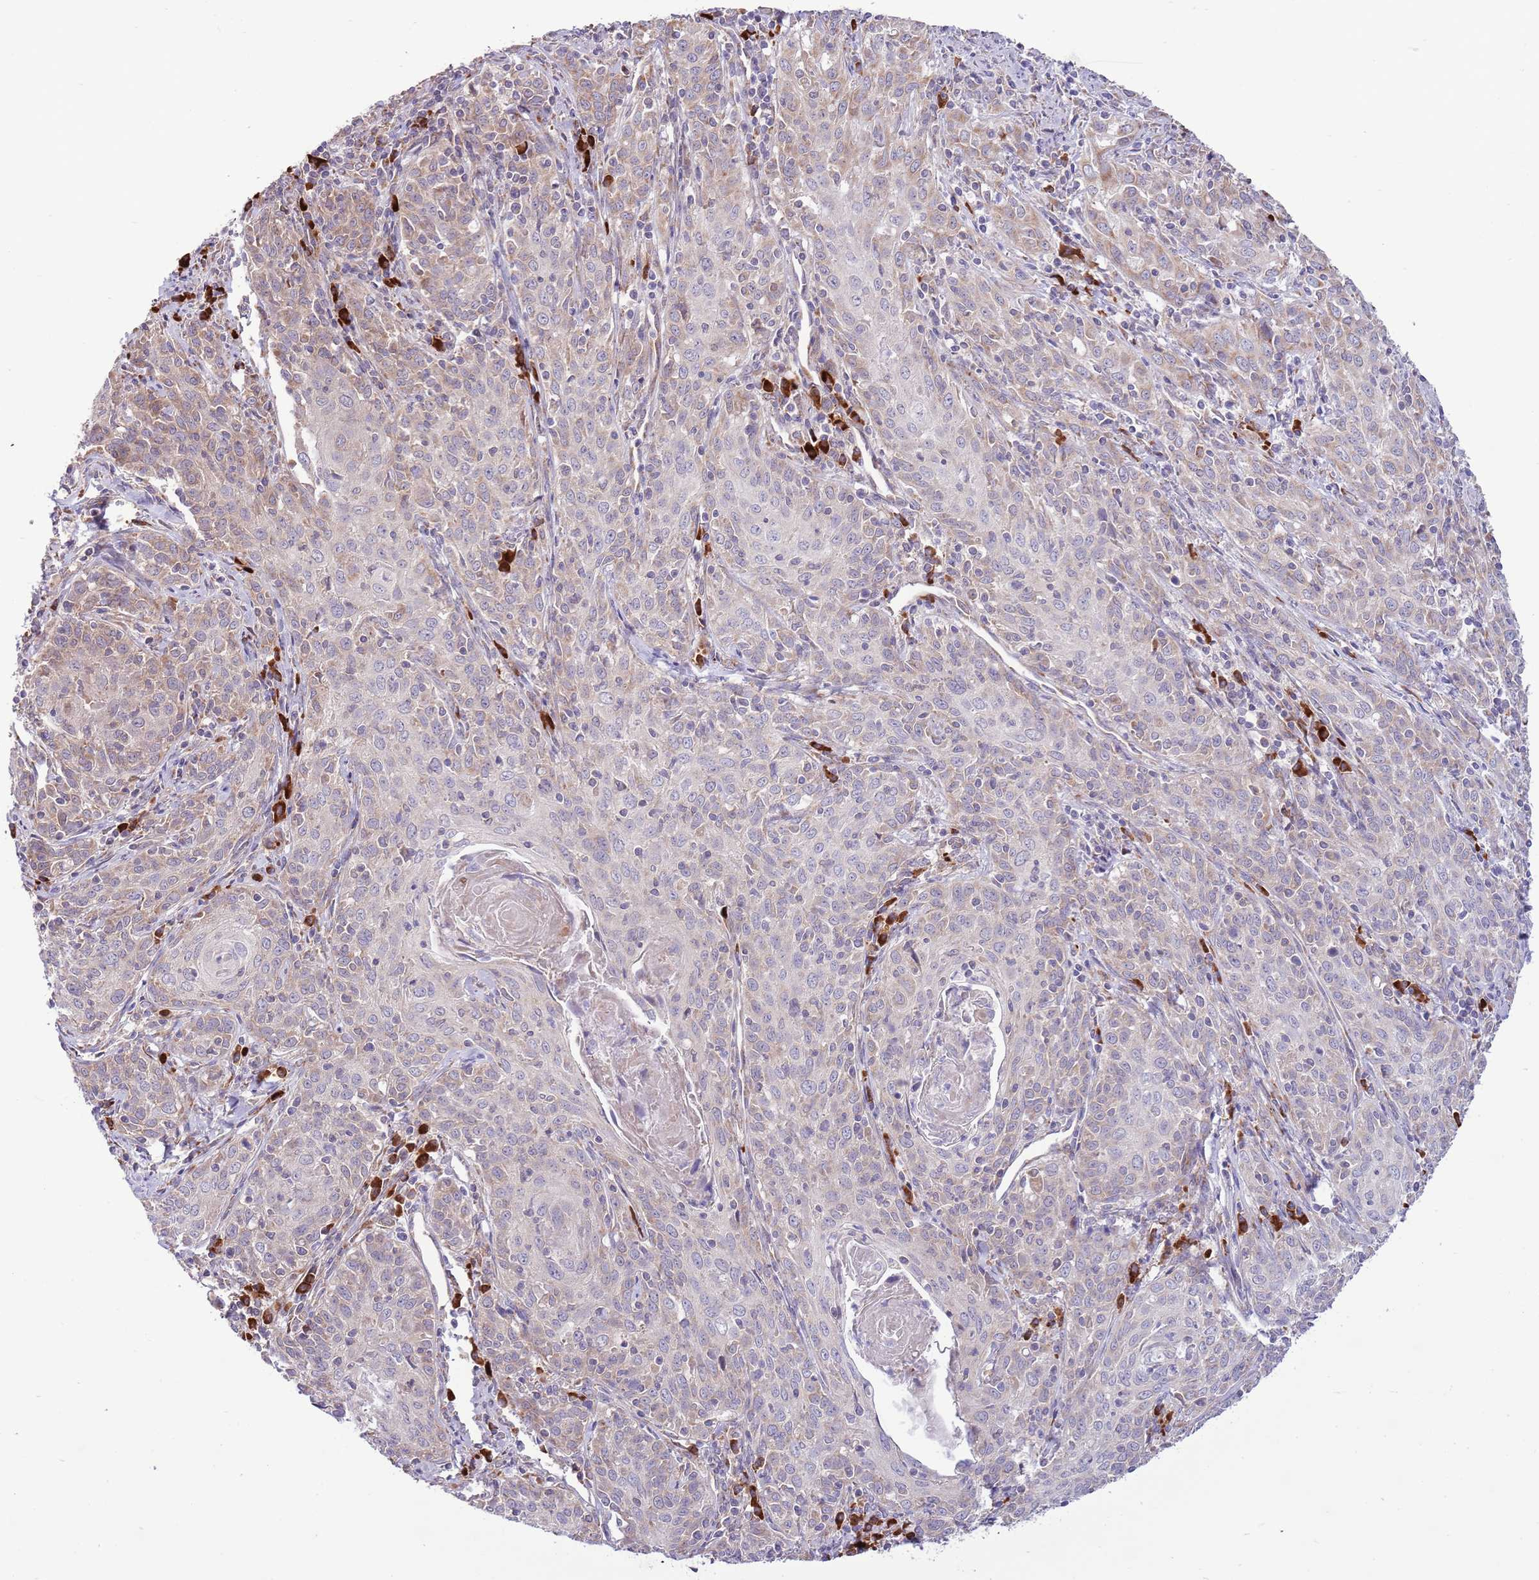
{"staining": {"intensity": "weak", "quantity": "25%-75%", "location": "cytoplasmic/membranous"}, "tissue": "cervical cancer", "cell_type": "Tumor cells", "image_type": "cancer", "snomed": [{"axis": "morphology", "description": "Squamous cell carcinoma, NOS"}, {"axis": "topography", "description": "Cervix"}], "caption": "A brown stain labels weak cytoplasmic/membranous positivity of a protein in human cervical cancer tumor cells.", "gene": "DAND5", "patient": {"sex": "female", "age": 57}}